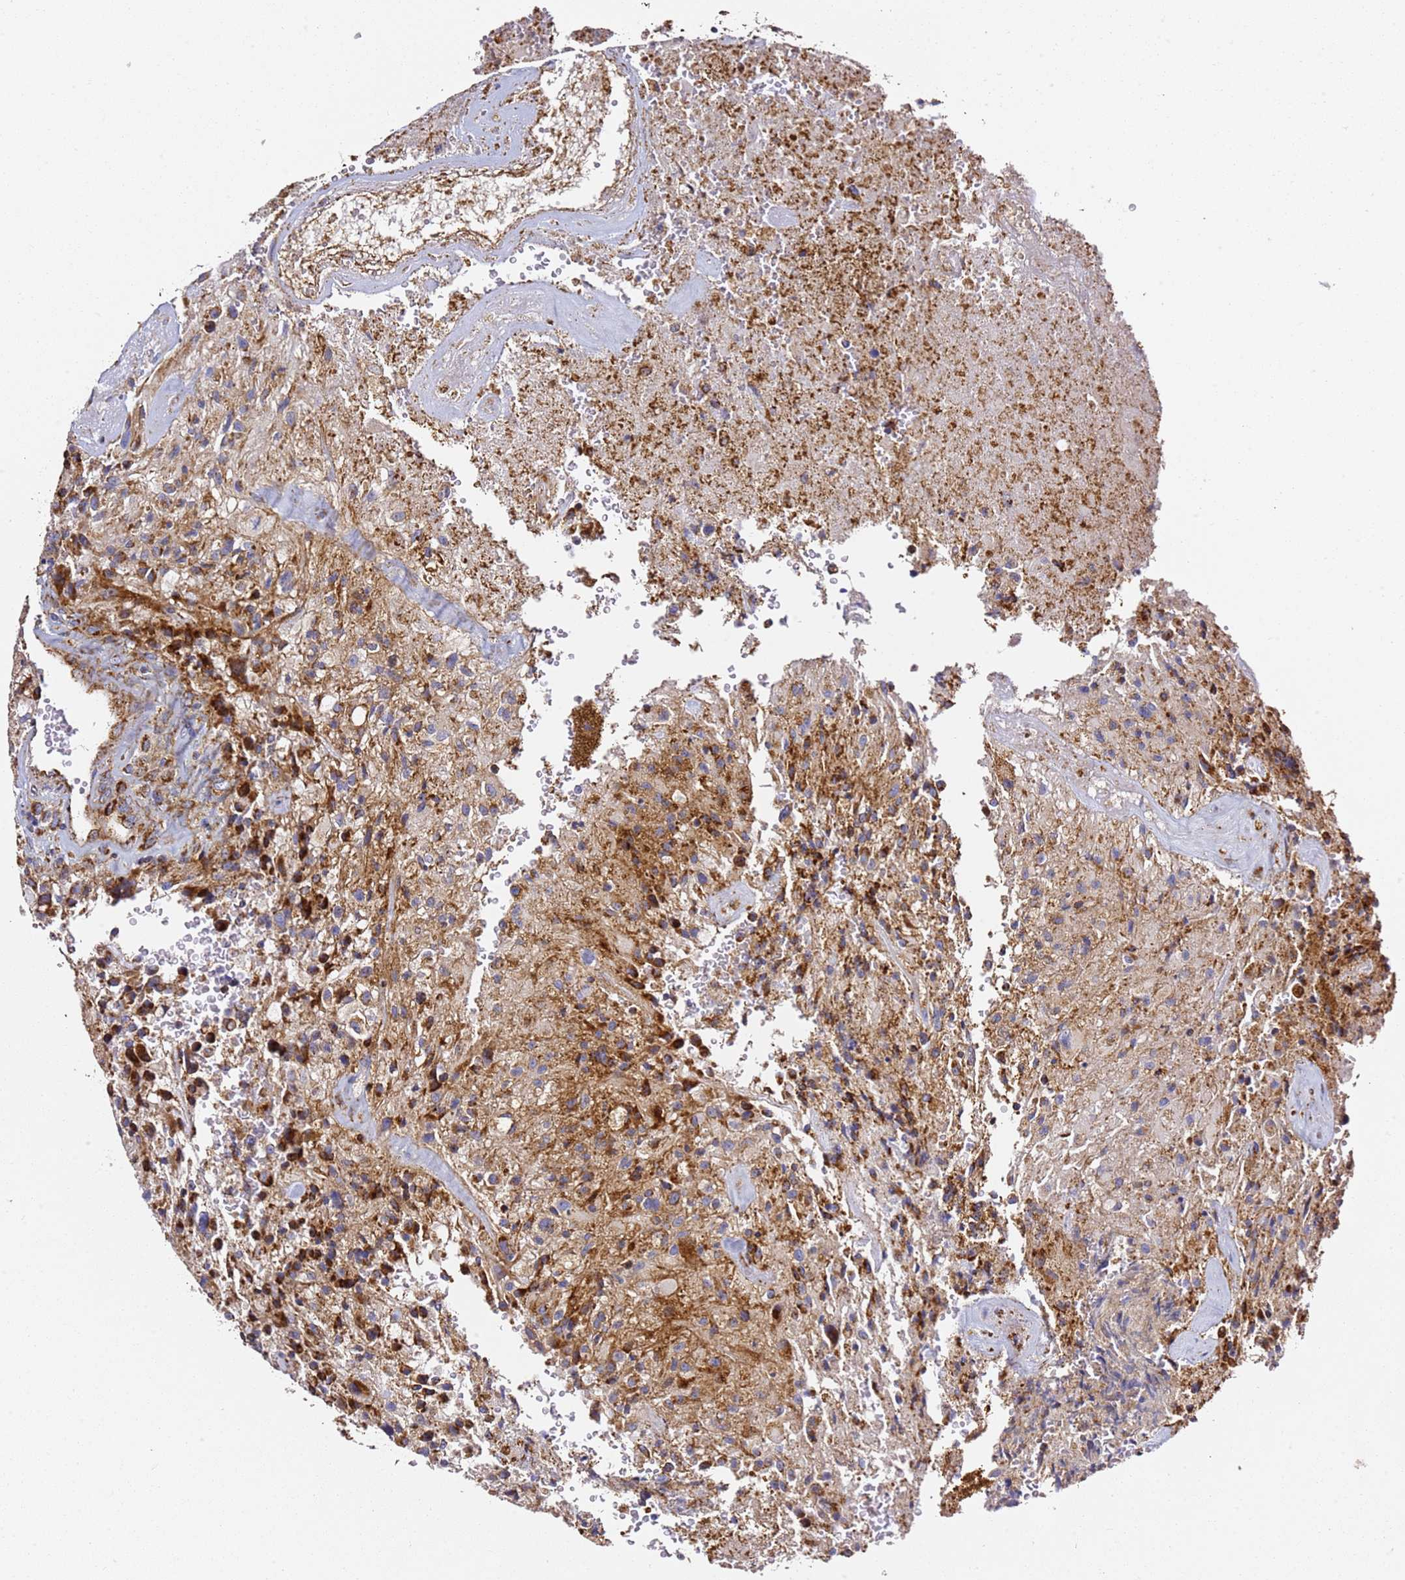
{"staining": {"intensity": "moderate", "quantity": "25%-75%", "location": "cytoplasmic/membranous"}, "tissue": "glioma", "cell_type": "Tumor cells", "image_type": "cancer", "snomed": [{"axis": "morphology", "description": "Normal tissue, NOS"}, {"axis": "morphology", "description": "Glioma, malignant, High grade"}, {"axis": "topography", "description": "Cerebral cortex"}], "caption": "High-magnification brightfield microscopy of glioma stained with DAB (brown) and counterstained with hematoxylin (blue). tumor cells exhibit moderate cytoplasmic/membranous expression is identified in about25%-75% of cells.", "gene": "NDUFA3", "patient": {"sex": "male", "age": 56}}